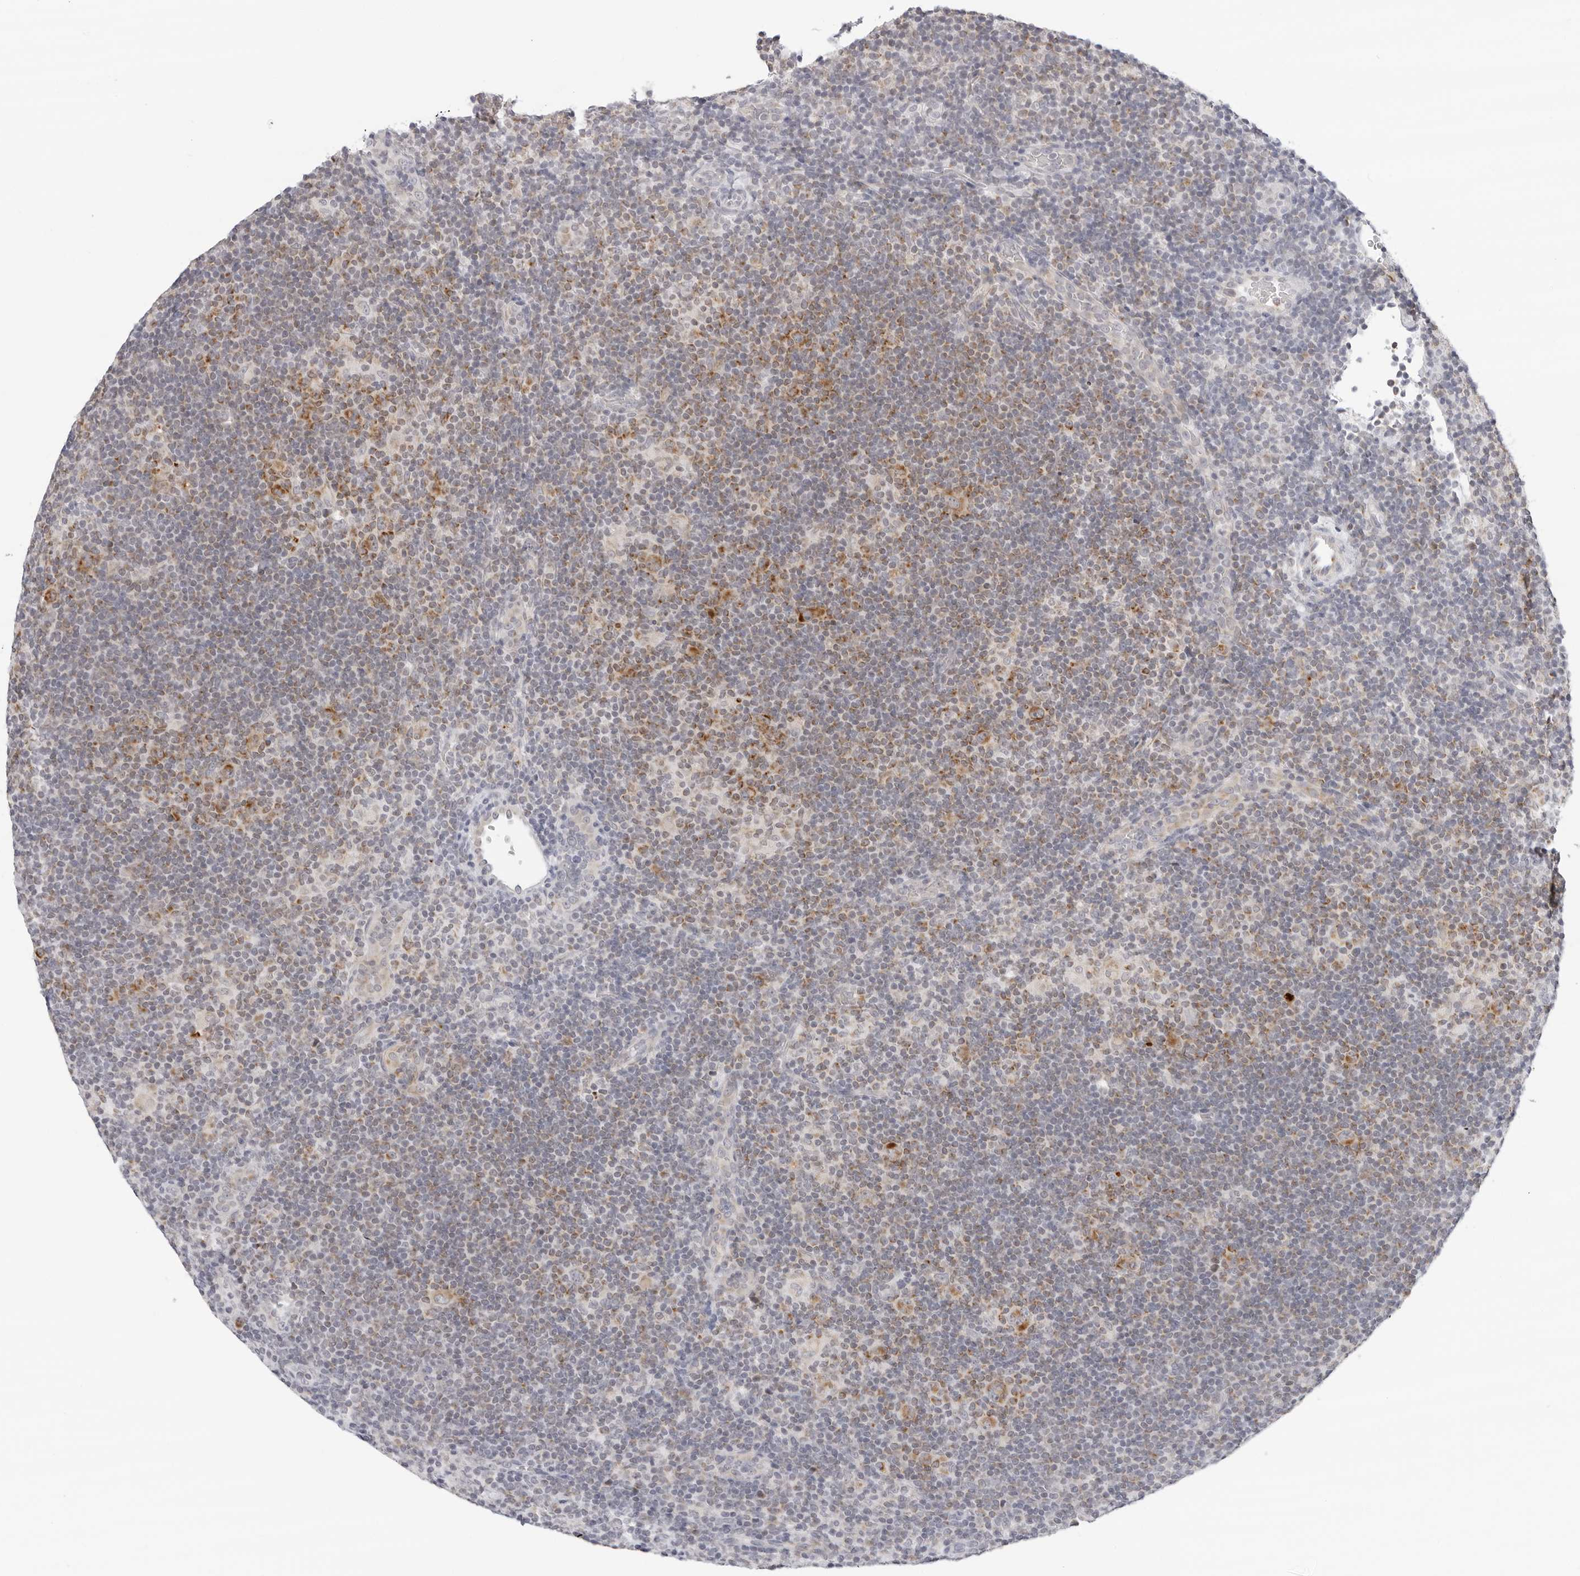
{"staining": {"intensity": "moderate", "quantity": ">75%", "location": "cytoplasmic/membranous"}, "tissue": "lymphoma", "cell_type": "Tumor cells", "image_type": "cancer", "snomed": [{"axis": "morphology", "description": "Hodgkin's disease, NOS"}, {"axis": "topography", "description": "Lymph node"}], "caption": "Immunohistochemistry (DAB) staining of human Hodgkin's disease exhibits moderate cytoplasmic/membranous protein staining in approximately >75% of tumor cells. (Brightfield microscopy of DAB IHC at high magnification).", "gene": "CIART", "patient": {"sex": "female", "age": 57}}